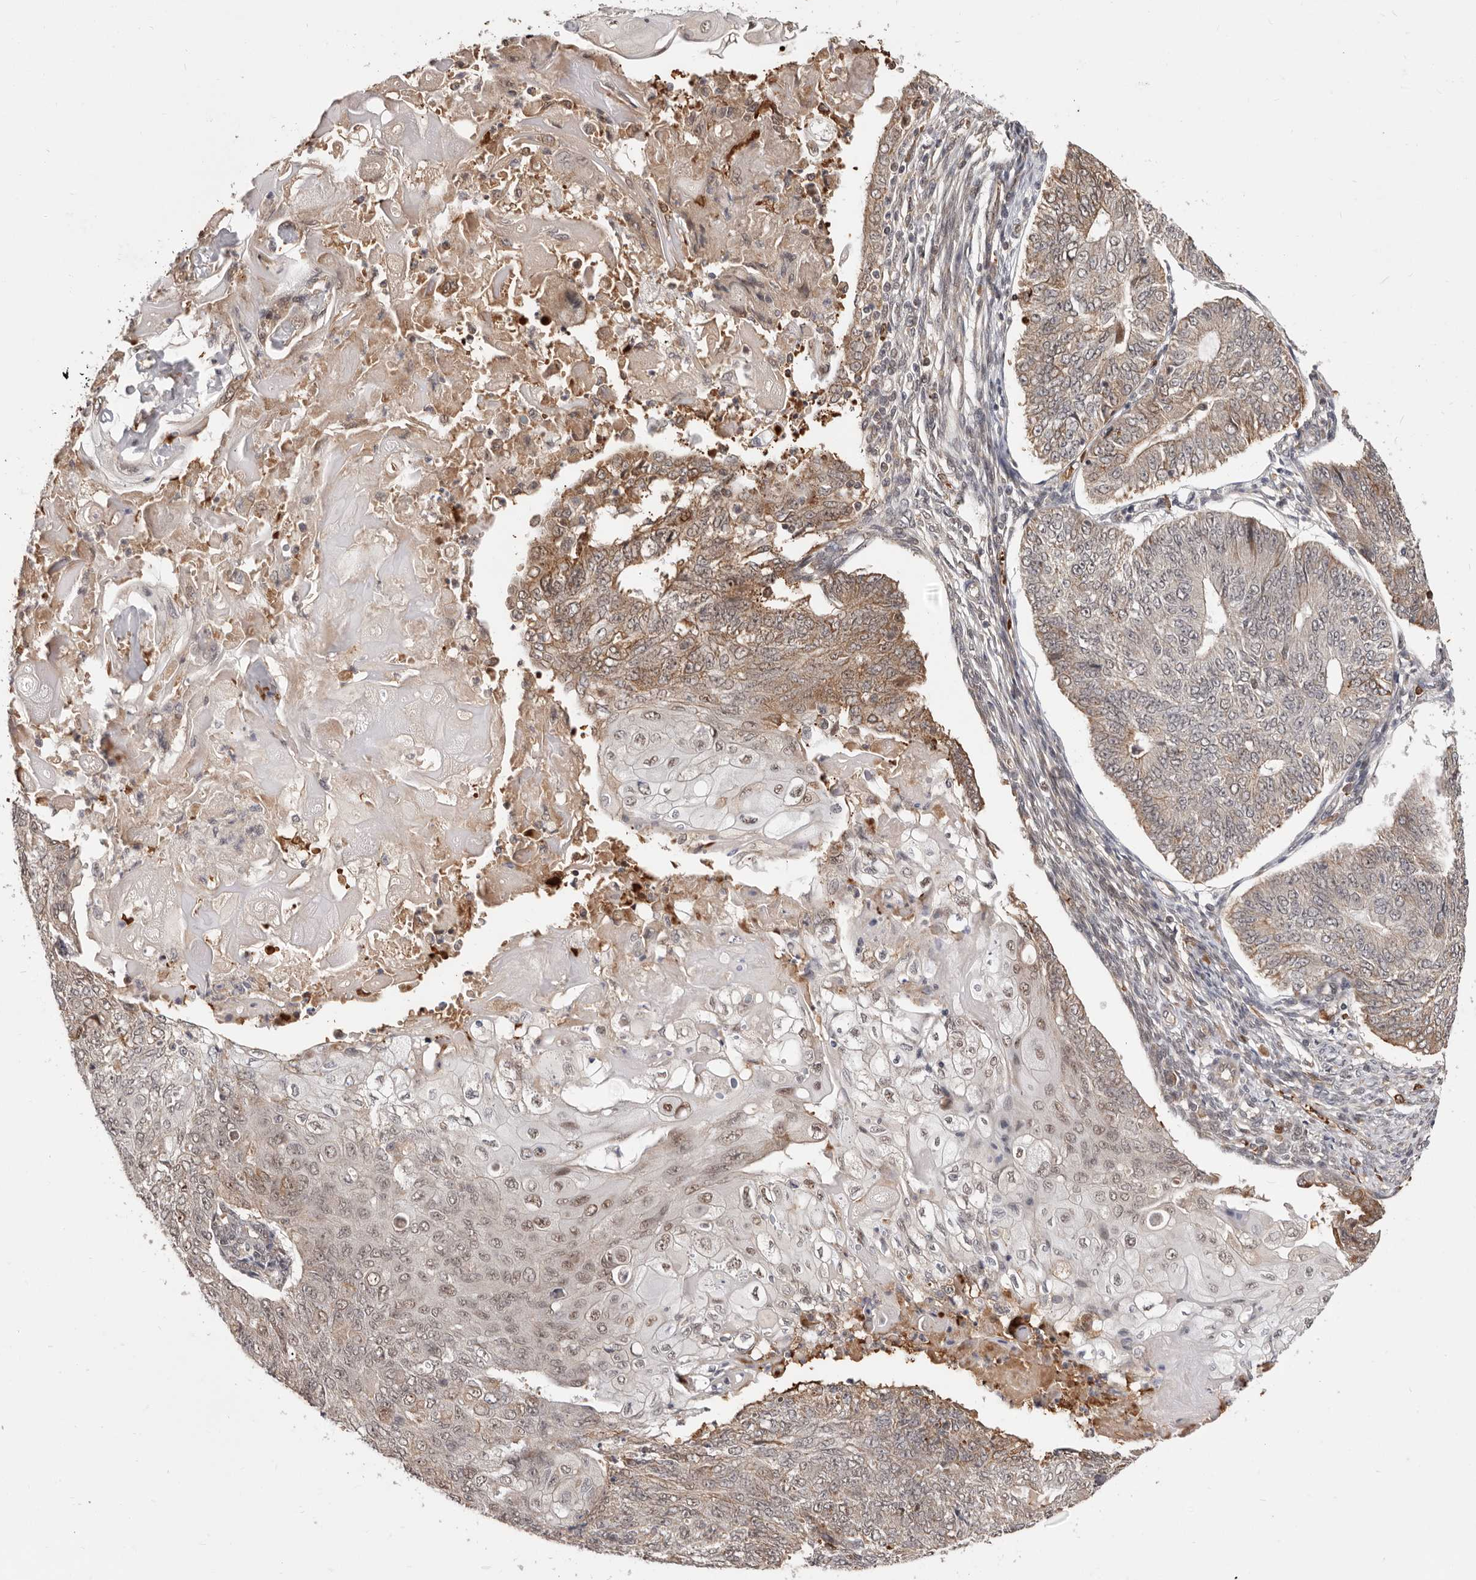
{"staining": {"intensity": "moderate", "quantity": "<25%", "location": "cytoplasmic/membranous"}, "tissue": "endometrial cancer", "cell_type": "Tumor cells", "image_type": "cancer", "snomed": [{"axis": "morphology", "description": "Adenocarcinoma, NOS"}, {"axis": "topography", "description": "Endometrium"}], "caption": "Immunohistochemical staining of human endometrial cancer demonstrates low levels of moderate cytoplasmic/membranous expression in approximately <25% of tumor cells.", "gene": "NCOA3", "patient": {"sex": "female", "age": 32}}